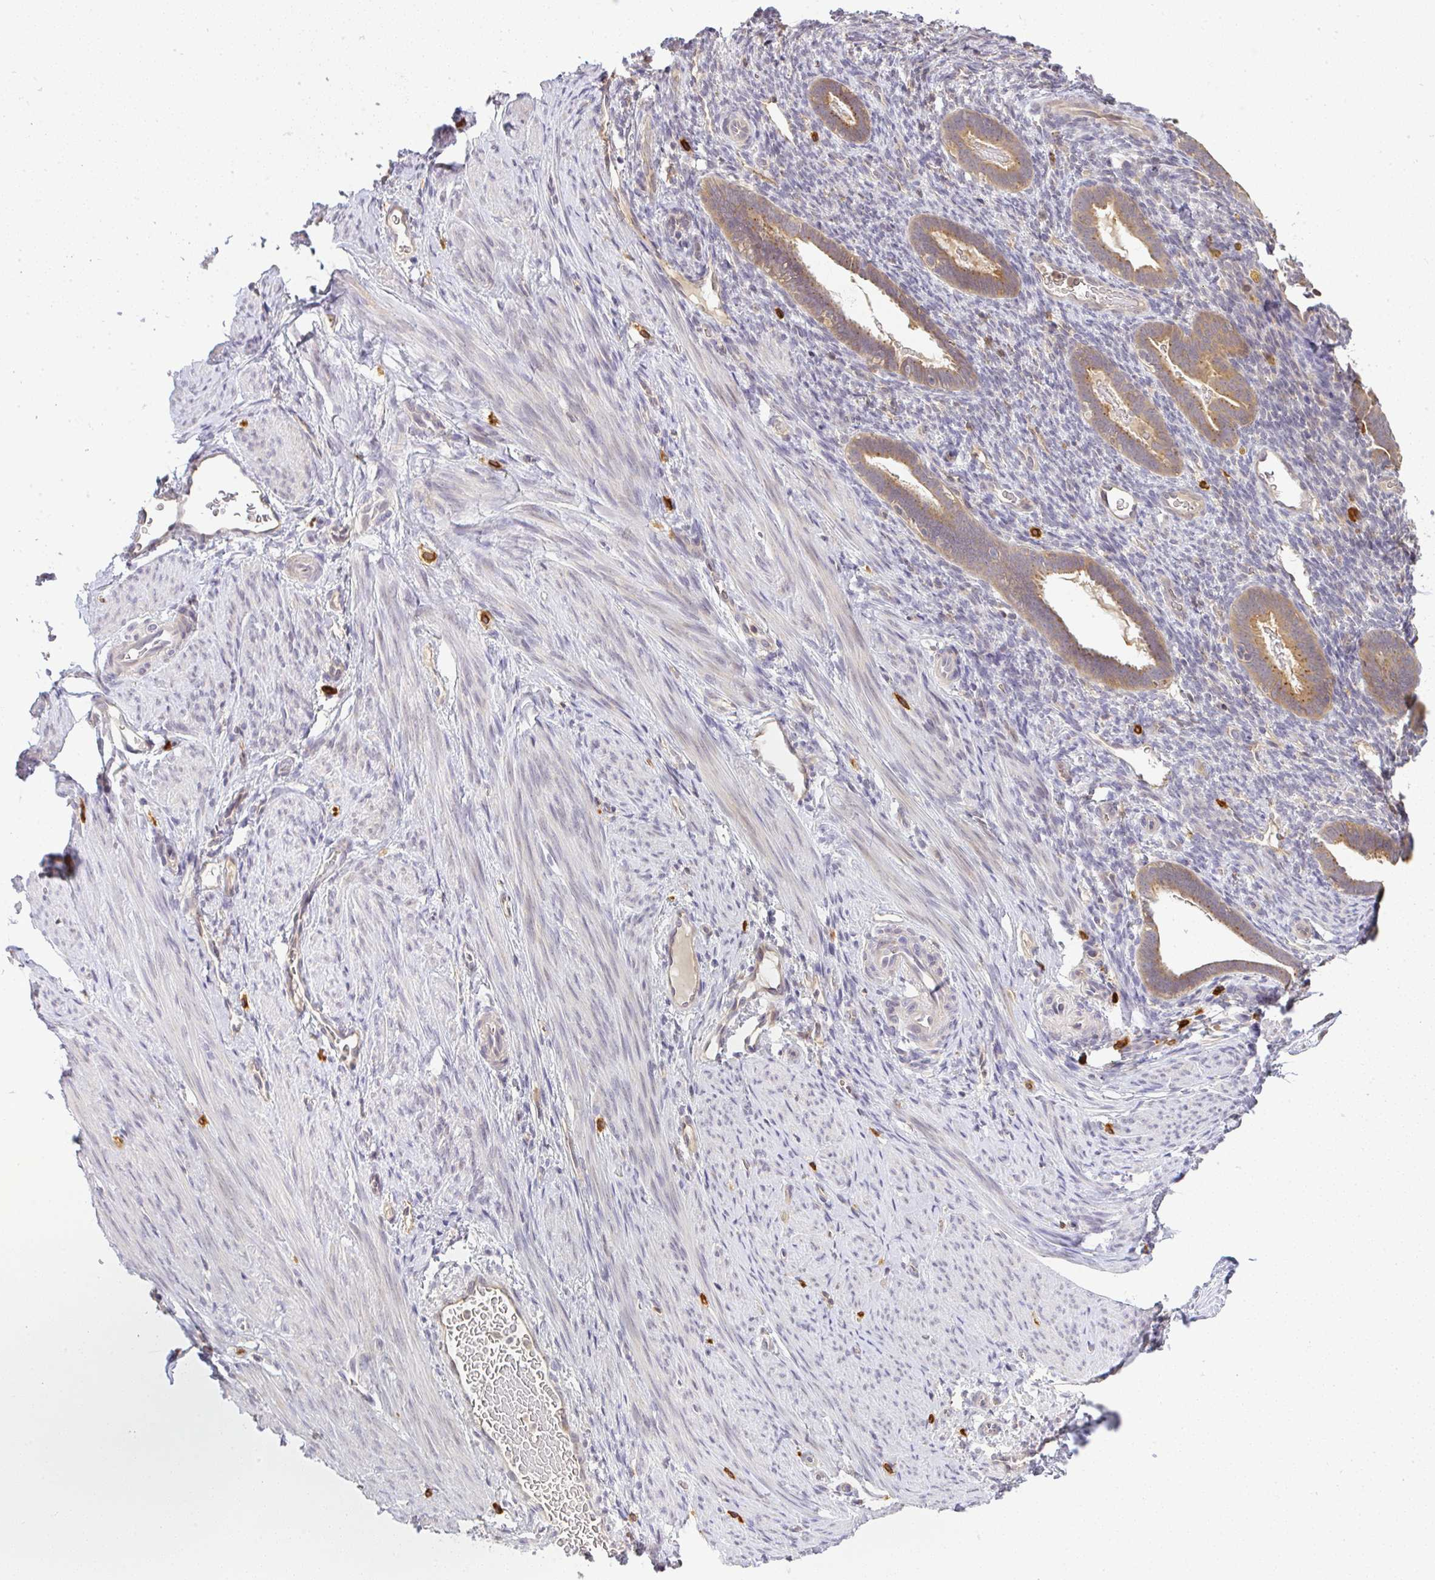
{"staining": {"intensity": "negative", "quantity": "none", "location": "none"}, "tissue": "endometrium", "cell_type": "Cells in endometrial stroma", "image_type": "normal", "snomed": [{"axis": "morphology", "description": "Normal tissue, NOS"}, {"axis": "topography", "description": "Endometrium"}], "caption": "Immunohistochemical staining of benign human endometrium displays no significant positivity in cells in endometrial stroma. (DAB (3,3'-diaminobenzidine) immunohistochemistry, high magnification).", "gene": "FAM153A", "patient": {"sex": "female", "age": 34}}